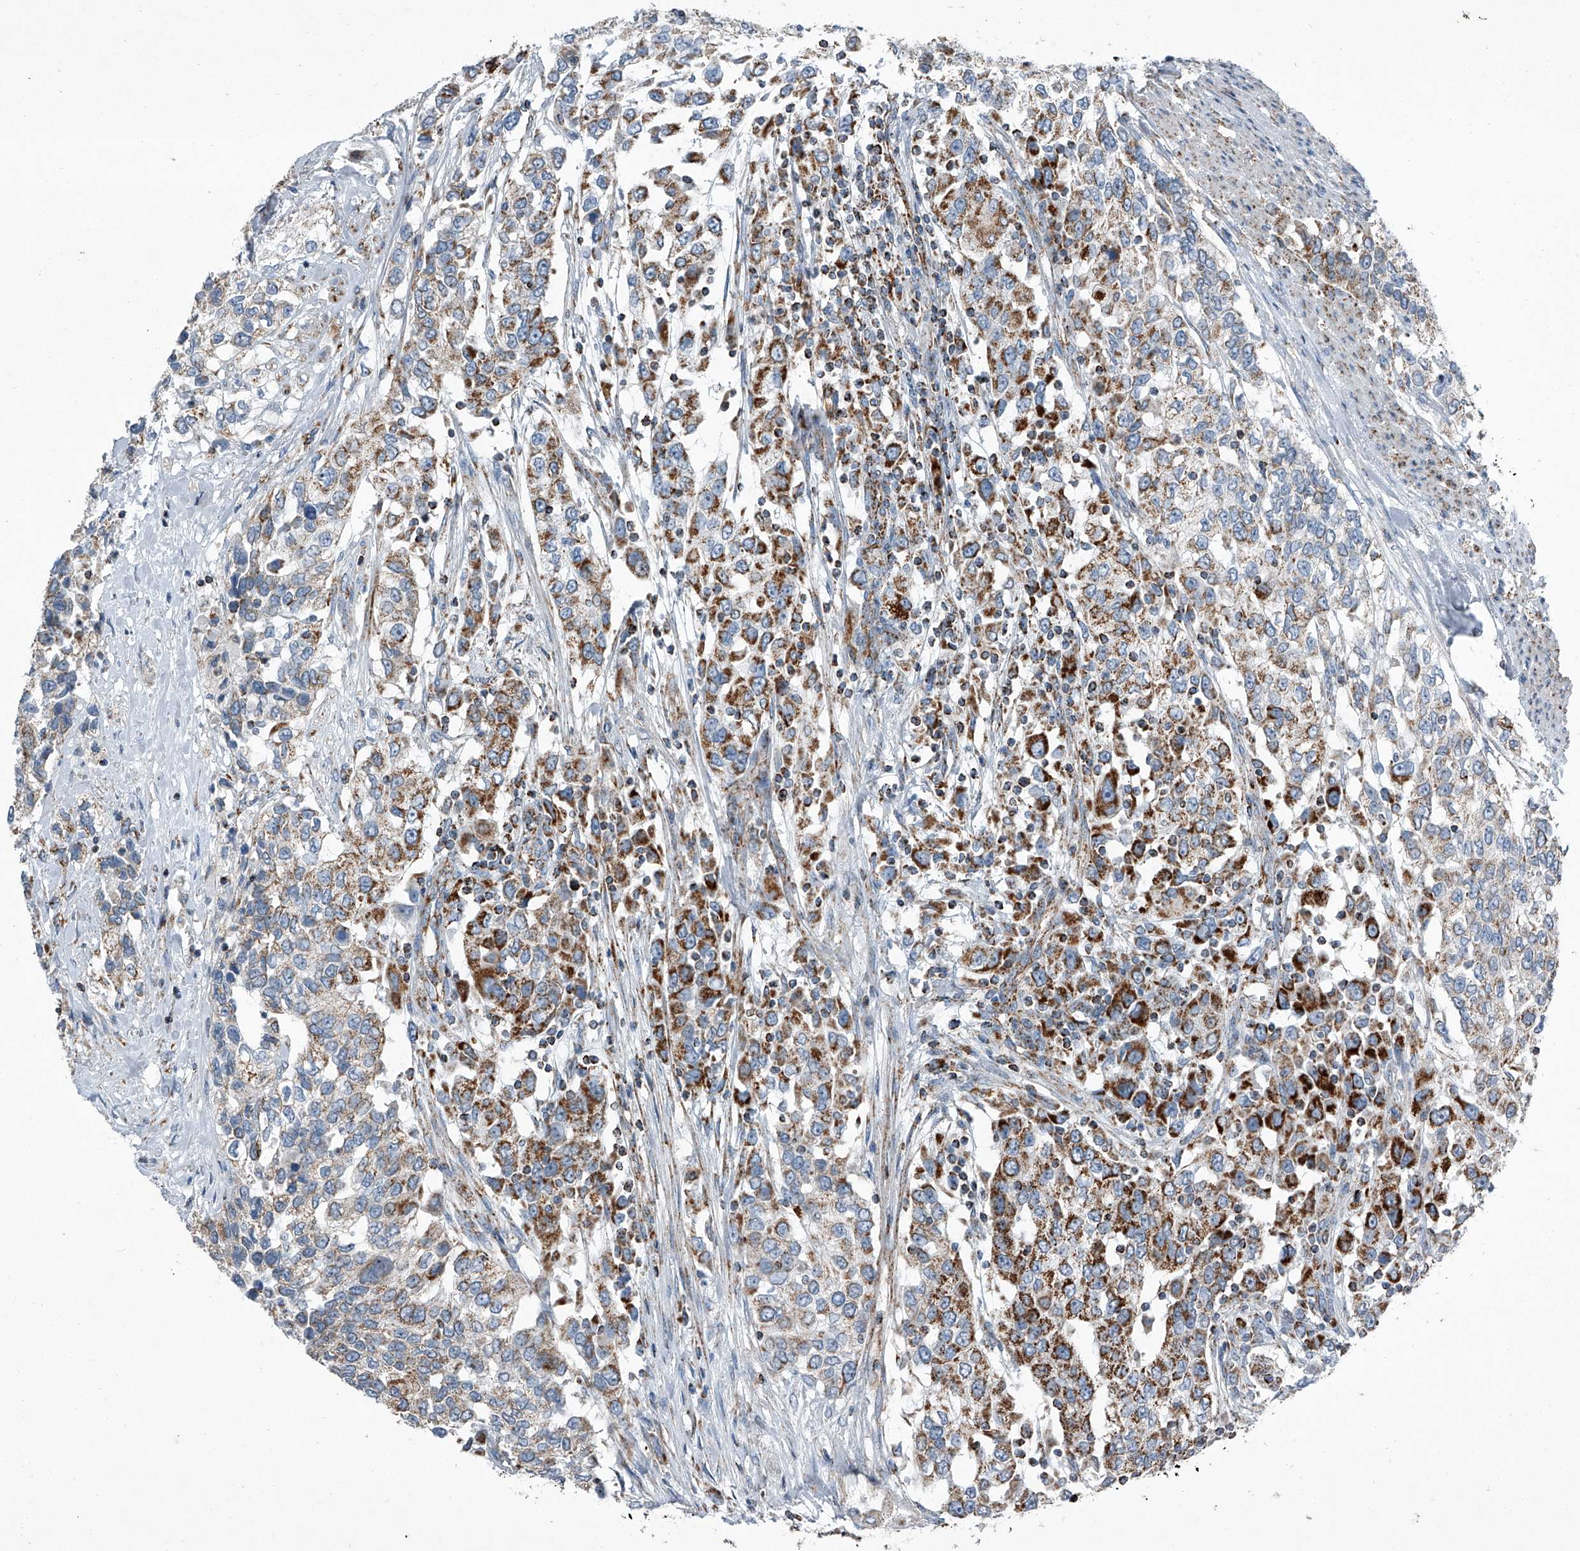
{"staining": {"intensity": "strong", "quantity": "25%-75%", "location": "cytoplasmic/membranous"}, "tissue": "urothelial cancer", "cell_type": "Tumor cells", "image_type": "cancer", "snomed": [{"axis": "morphology", "description": "Urothelial carcinoma, High grade"}, {"axis": "topography", "description": "Urinary bladder"}], "caption": "Immunohistochemistry staining of high-grade urothelial carcinoma, which demonstrates high levels of strong cytoplasmic/membranous positivity in about 25%-75% of tumor cells indicating strong cytoplasmic/membranous protein expression. The staining was performed using DAB (3,3'-diaminobenzidine) (brown) for protein detection and nuclei were counterstained in hematoxylin (blue).", "gene": "CHRNA7", "patient": {"sex": "female", "age": 80}}